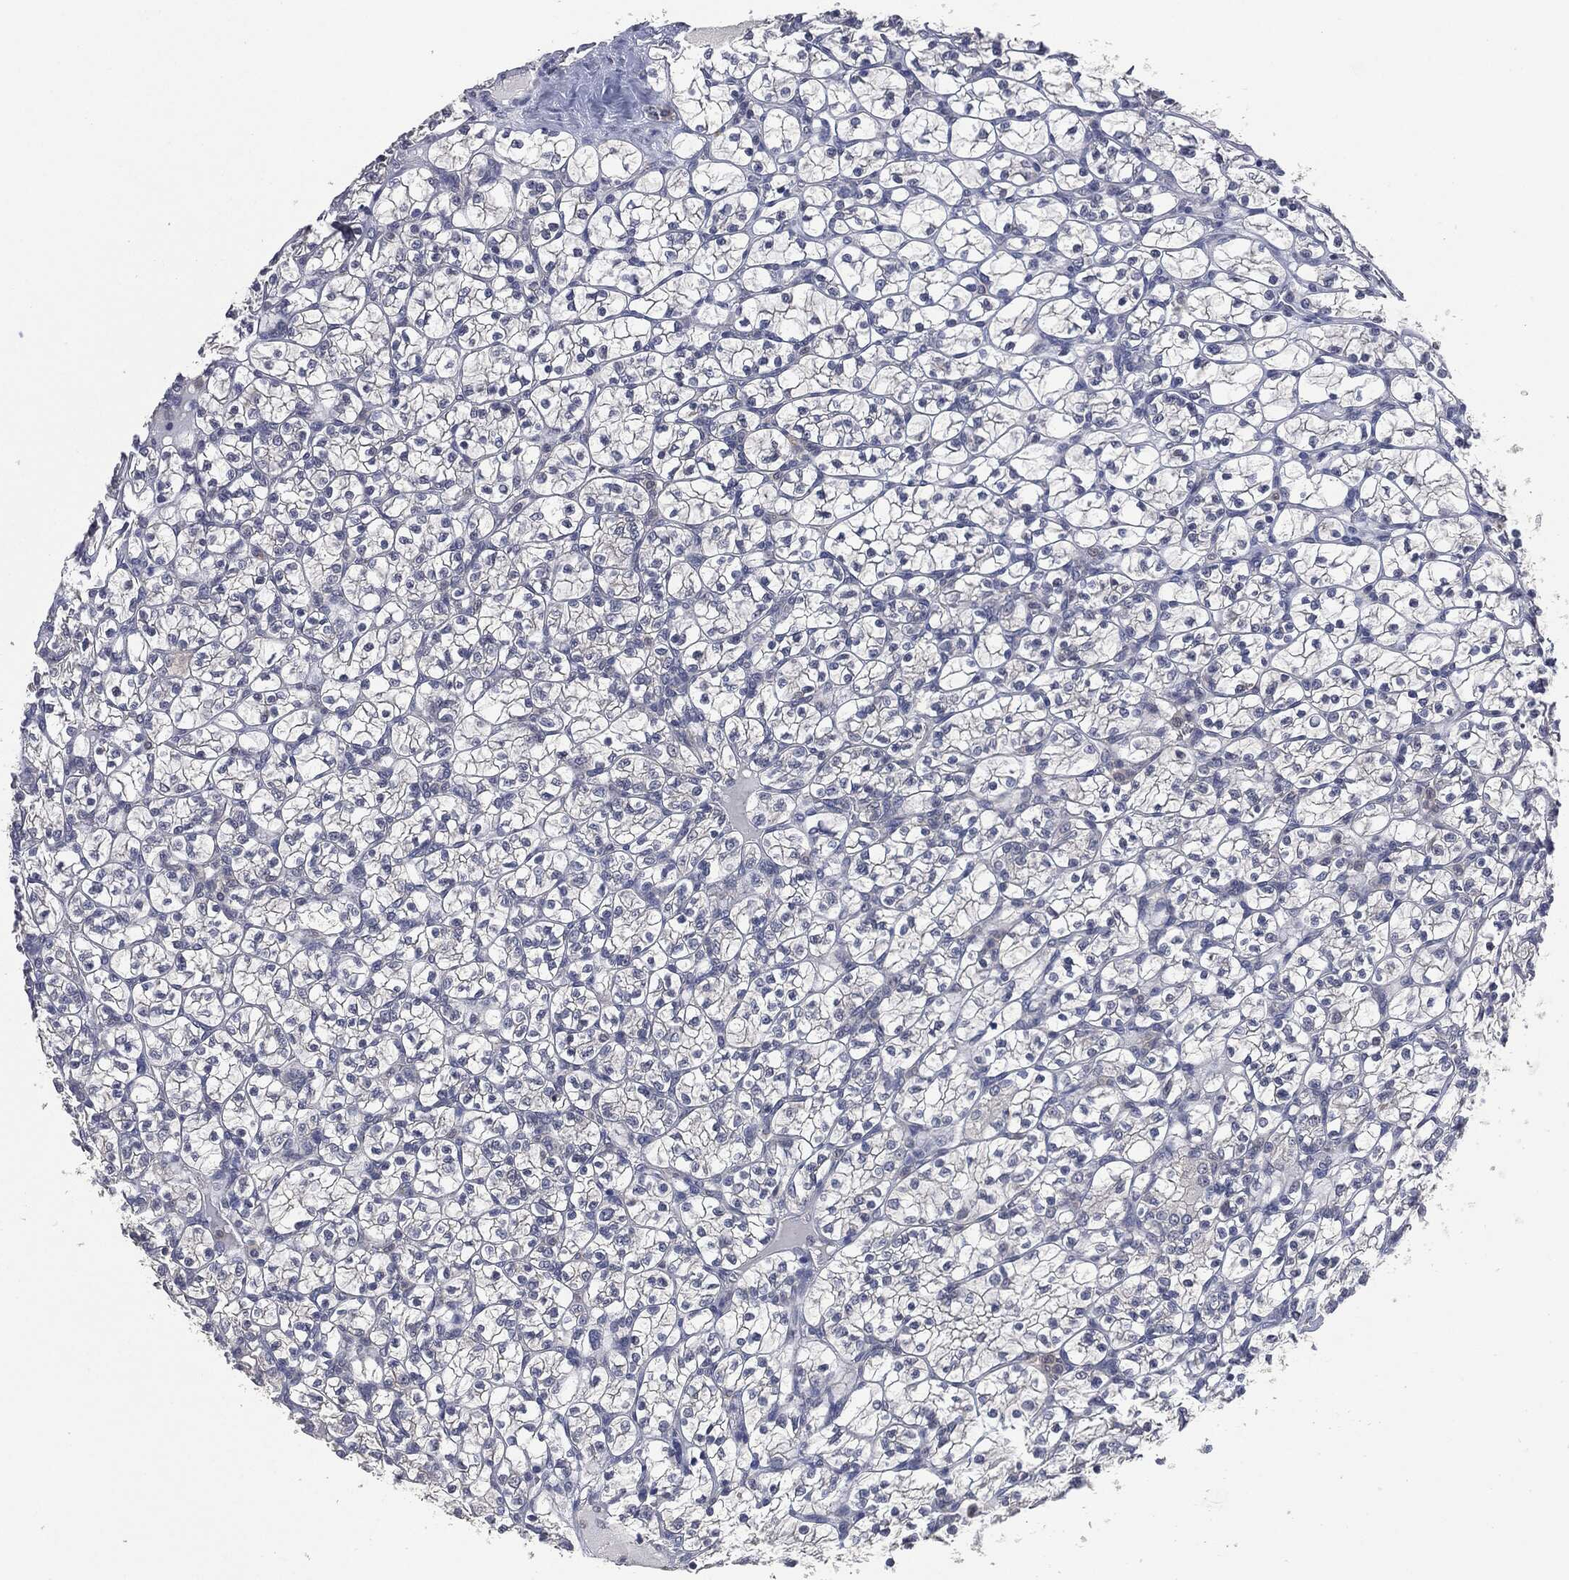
{"staining": {"intensity": "negative", "quantity": "none", "location": "none"}, "tissue": "renal cancer", "cell_type": "Tumor cells", "image_type": "cancer", "snomed": [{"axis": "morphology", "description": "Adenocarcinoma, NOS"}, {"axis": "topography", "description": "Kidney"}], "caption": "The IHC photomicrograph has no significant expression in tumor cells of renal adenocarcinoma tissue. (DAB IHC with hematoxylin counter stain).", "gene": "IL1RN", "patient": {"sex": "female", "age": 89}}